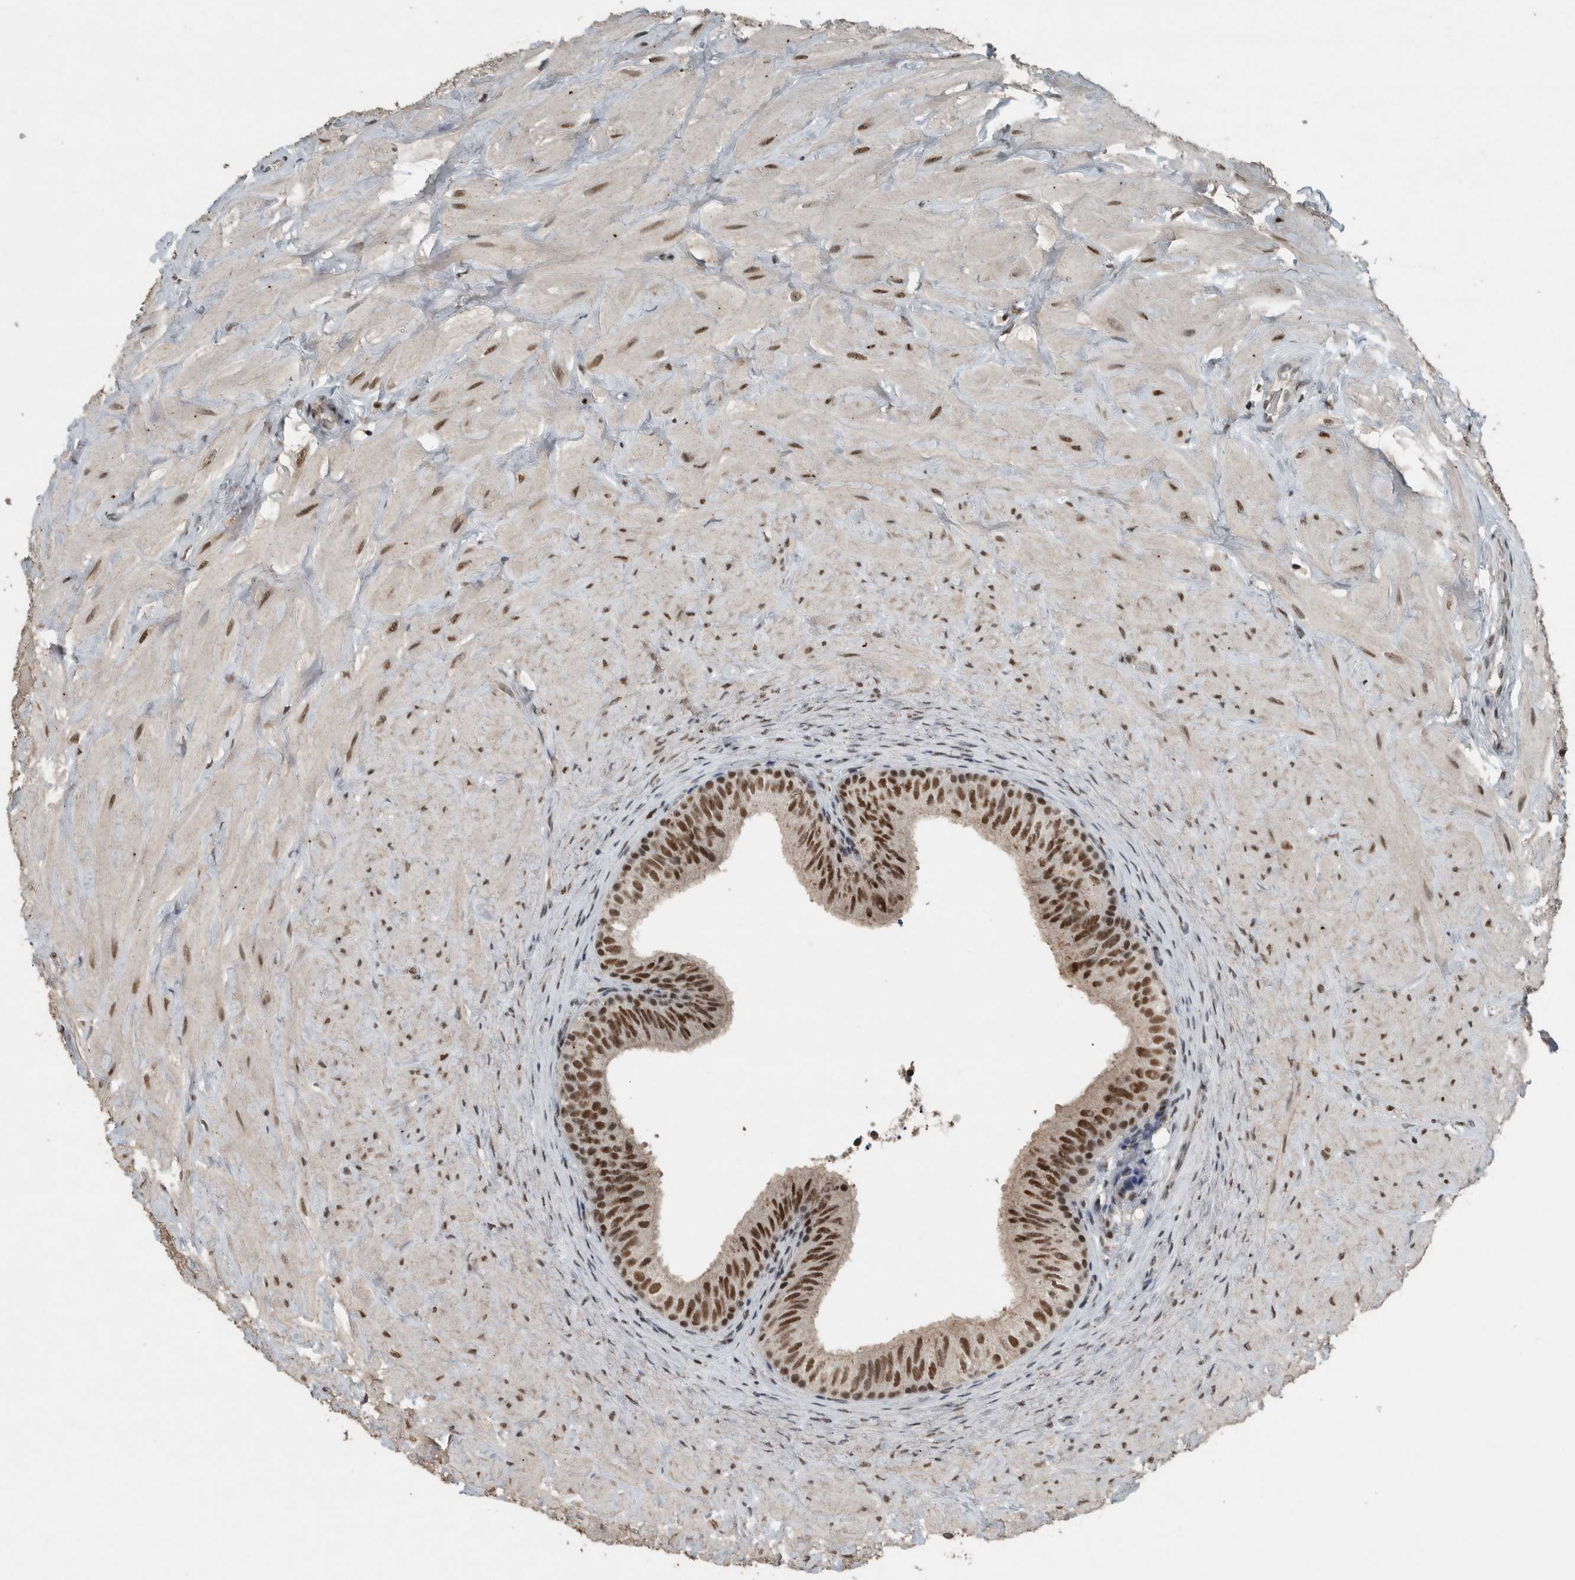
{"staining": {"intensity": "strong", "quantity": ">75%", "location": "nuclear"}, "tissue": "epididymis", "cell_type": "Glandular cells", "image_type": "normal", "snomed": [{"axis": "morphology", "description": "Normal tissue, NOS"}, {"axis": "topography", "description": "Soft tissue"}, {"axis": "topography", "description": "Epididymis"}], "caption": "A high amount of strong nuclear staining is seen in approximately >75% of glandular cells in normal epididymis.", "gene": "ZNF24", "patient": {"sex": "male", "age": 26}}